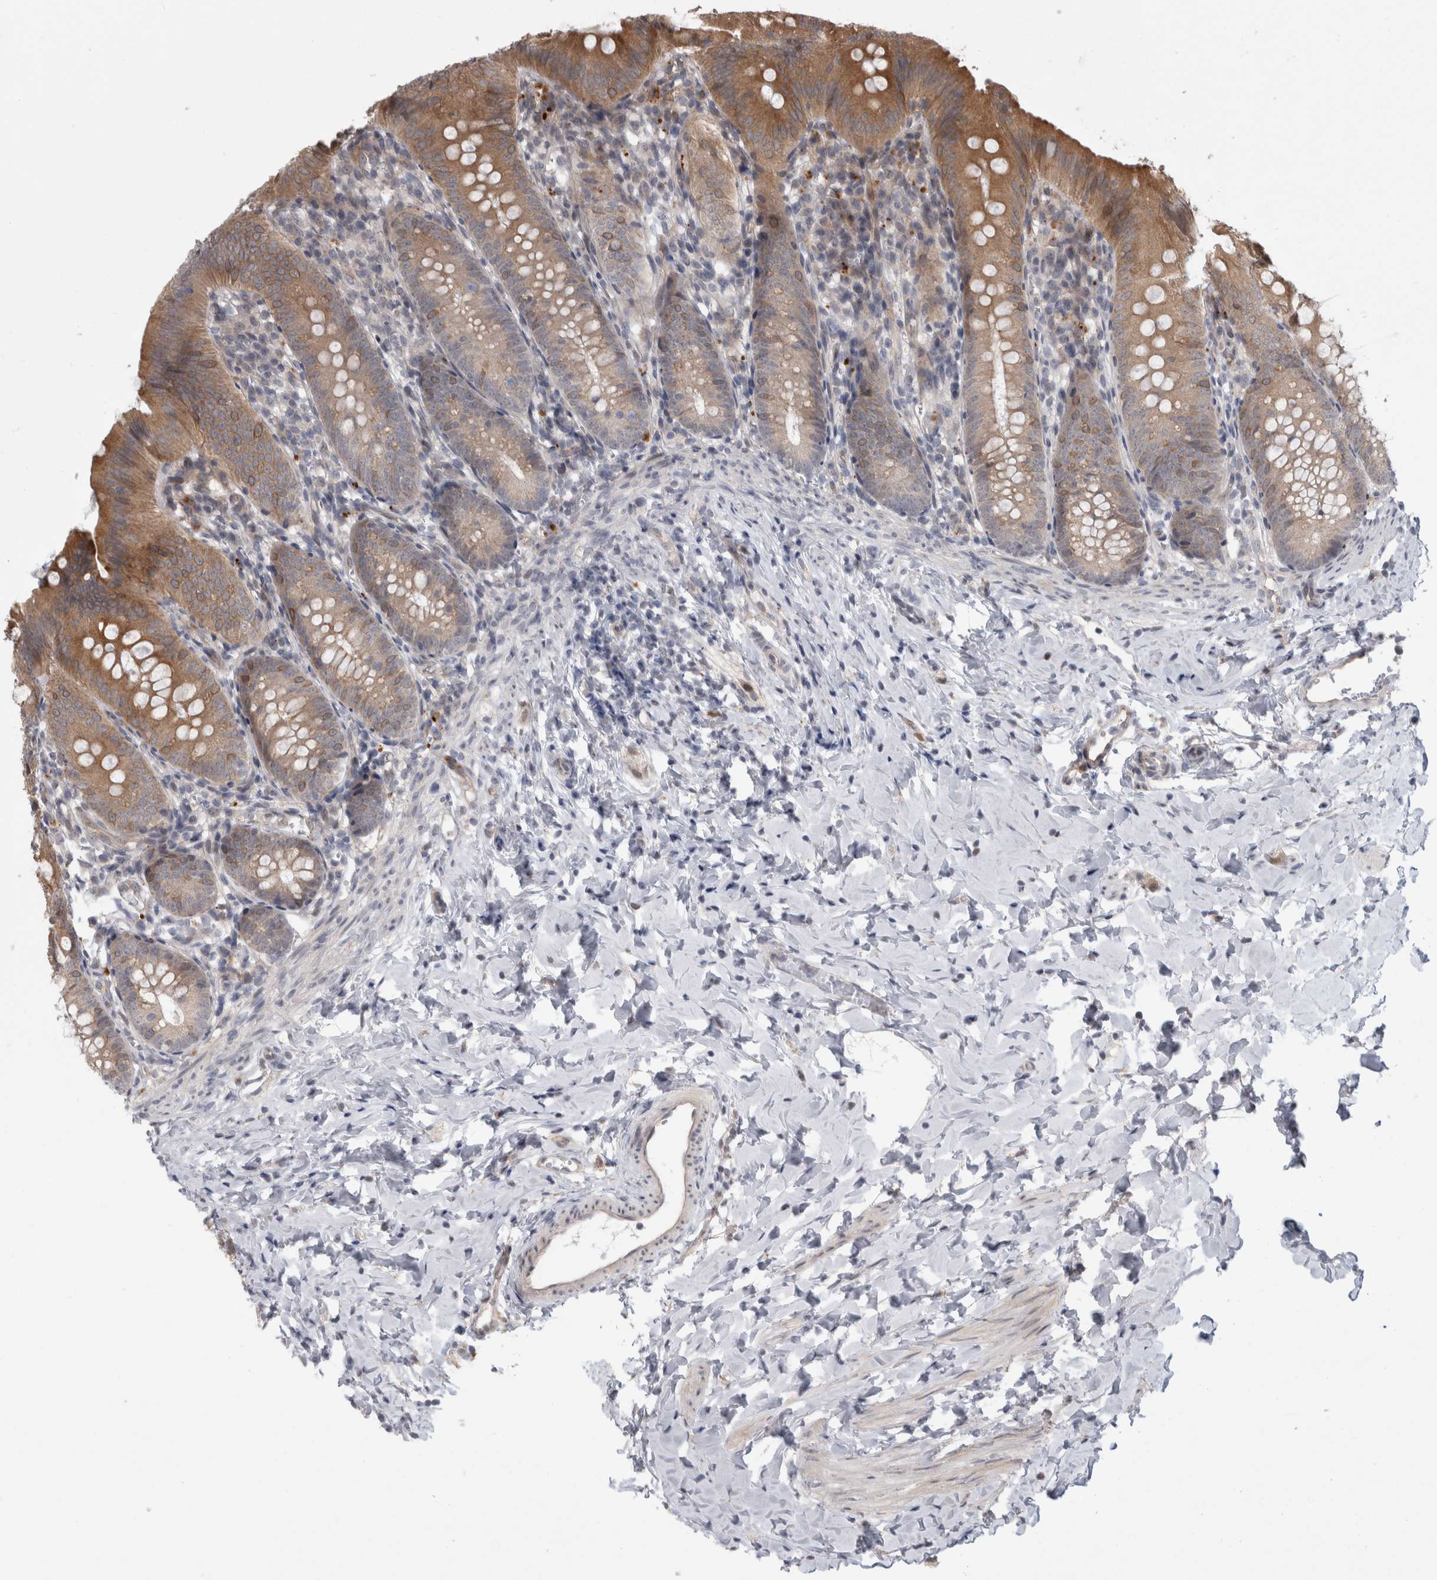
{"staining": {"intensity": "strong", "quantity": "25%-75%", "location": "cytoplasmic/membranous"}, "tissue": "appendix", "cell_type": "Glandular cells", "image_type": "normal", "snomed": [{"axis": "morphology", "description": "Normal tissue, NOS"}, {"axis": "topography", "description": "Appendix"}], "caption": "This is a photomicrograph of immunohistochemistry (IHC) staining of normal appendix, which shows strong expression in the cytoplasmic/membranous of glandular cells.", "gene": "MTBP", "patient": {"sex": "male", "age": 1}}